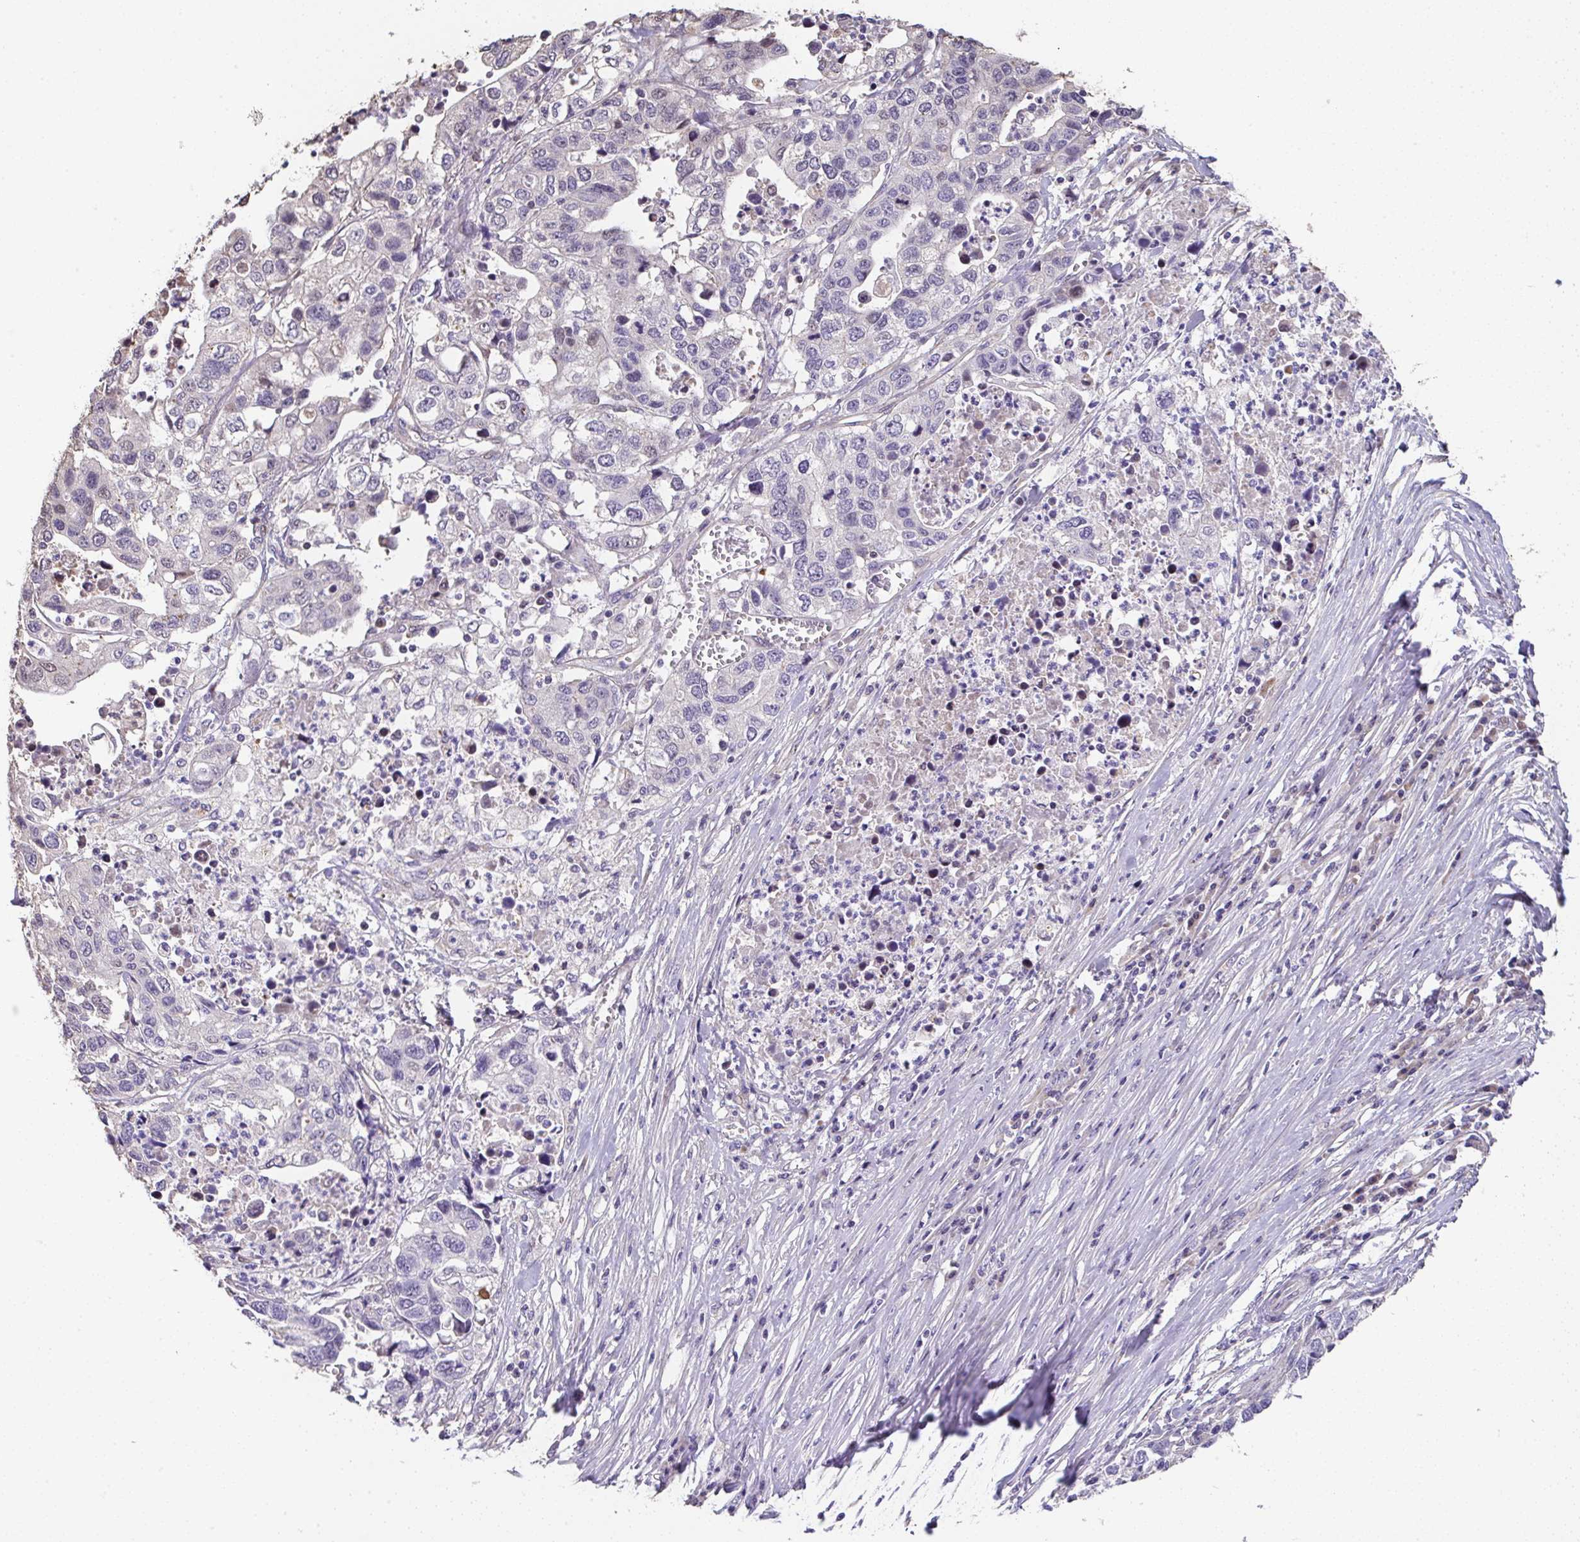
{"staining": {"intensity": "weak", "quantity": "<25%", "location": "nuclear"}, "tissue": "stomach cancer", "cell_type": "Tumor cells", "image_type": "cancer", "snomed": [{"axis": "morphology", "description": "Adenocarcinoma, NOS"}, {"axis": "topography", "description": "Stomach, upper"}], "caption": "Immunohistochemical staining of human adenocarcinoma (stomach) displays no significant staining in tumor cells. (DAB (3,3'-diaminobenzidine) IHC visualized using brightfield microscopy, high magnification).", "gene": "RUNDC3B", "patient": {"sex": "female", "age": 67}}